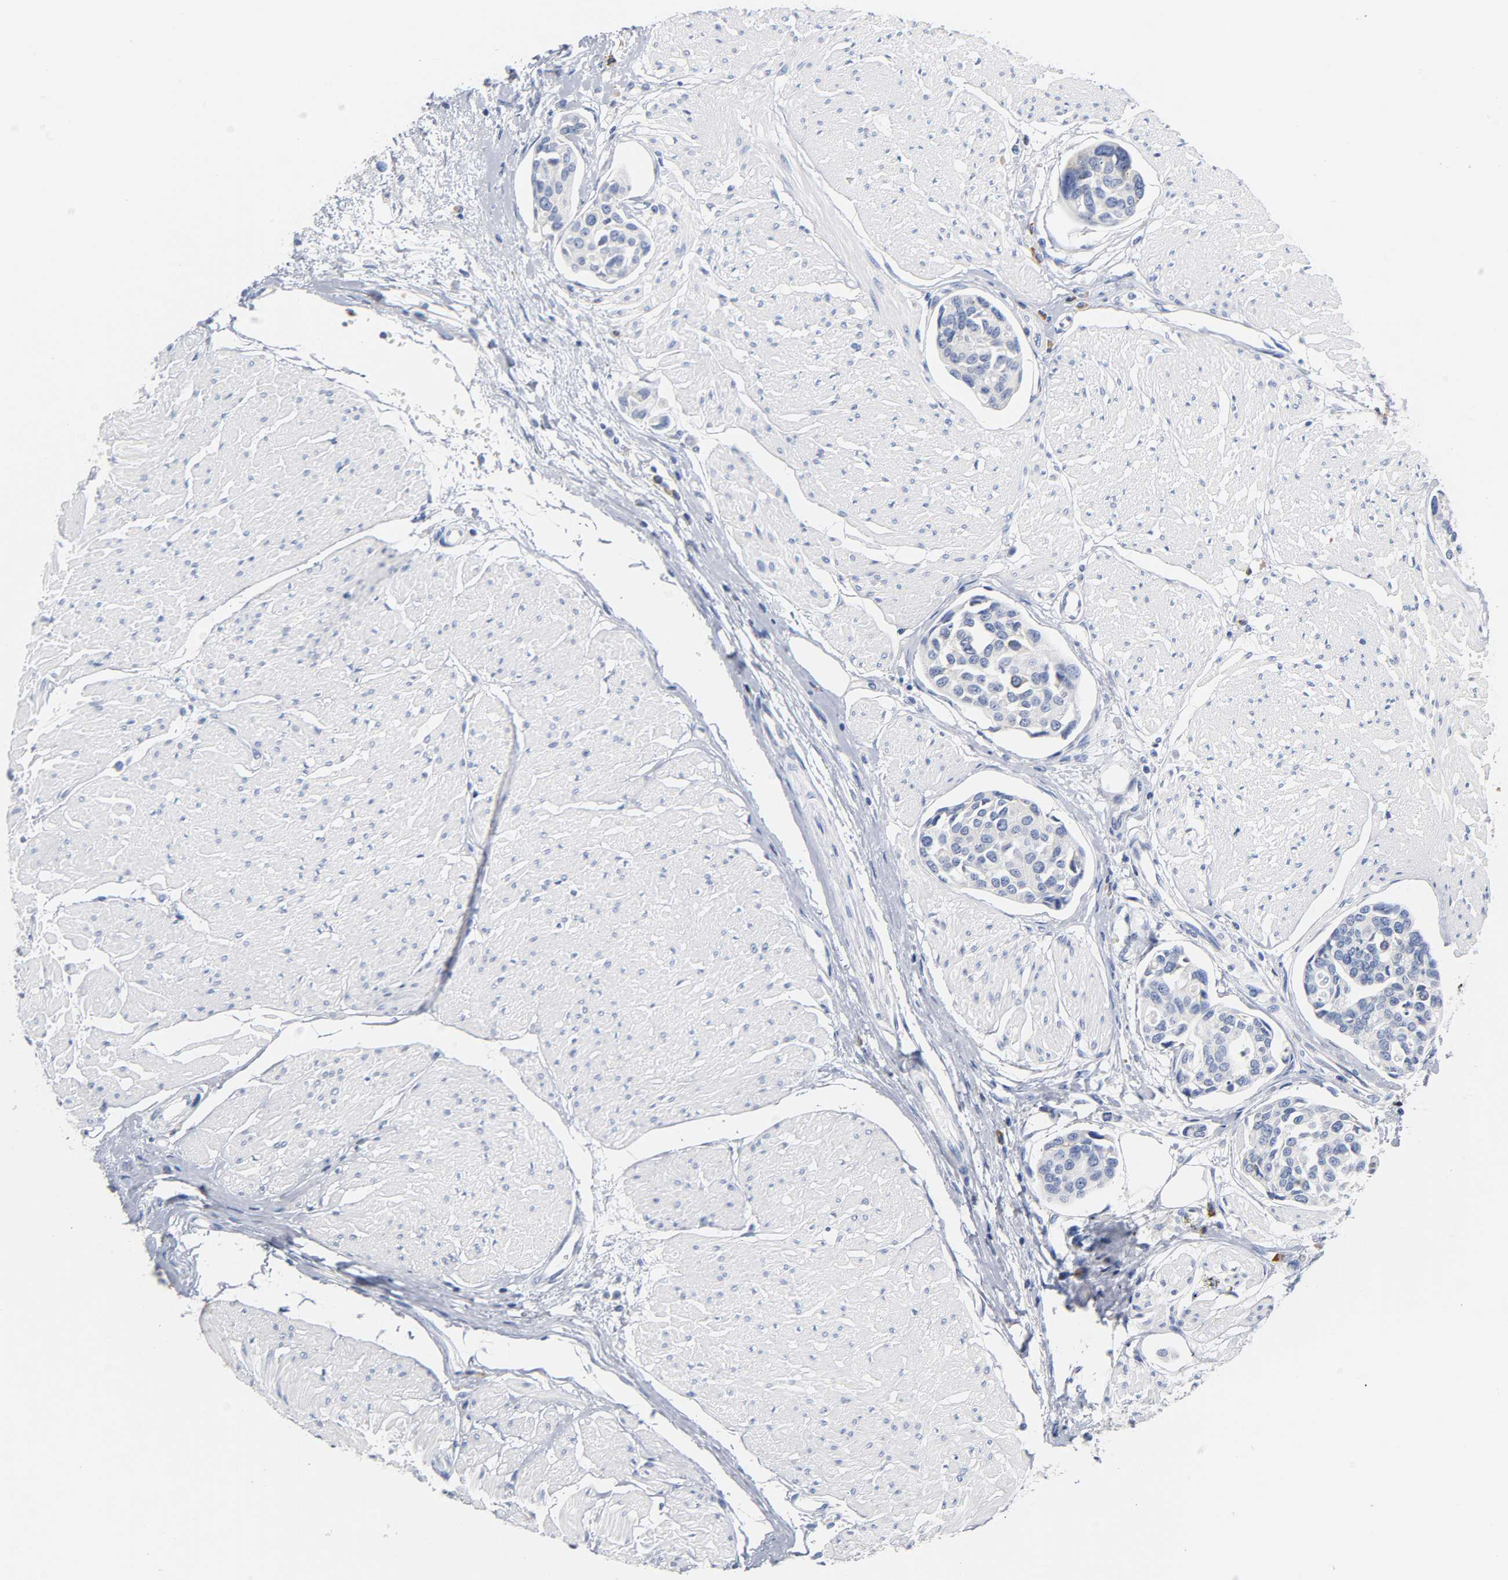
{"staining": {"intensity": "negative", "quantity": "none", "location": "none"}, "tissue": "urothelial cancer", "cell_type": "Tumor cells", "image_type": "cancer", "snomed": [{"axis": "morphology", "description": "Urothelial carcinoma, High grade"}, {"axis": "topography", "description": "Urinary bladder"}], "caption": "Immunohistochemistry (IHC) image of human urothelial cancer stained for a protein (brown), which demonstrates no staining in tumor cells.", "gene": "REL", "patient": {"sex": "male", "age": 78}}